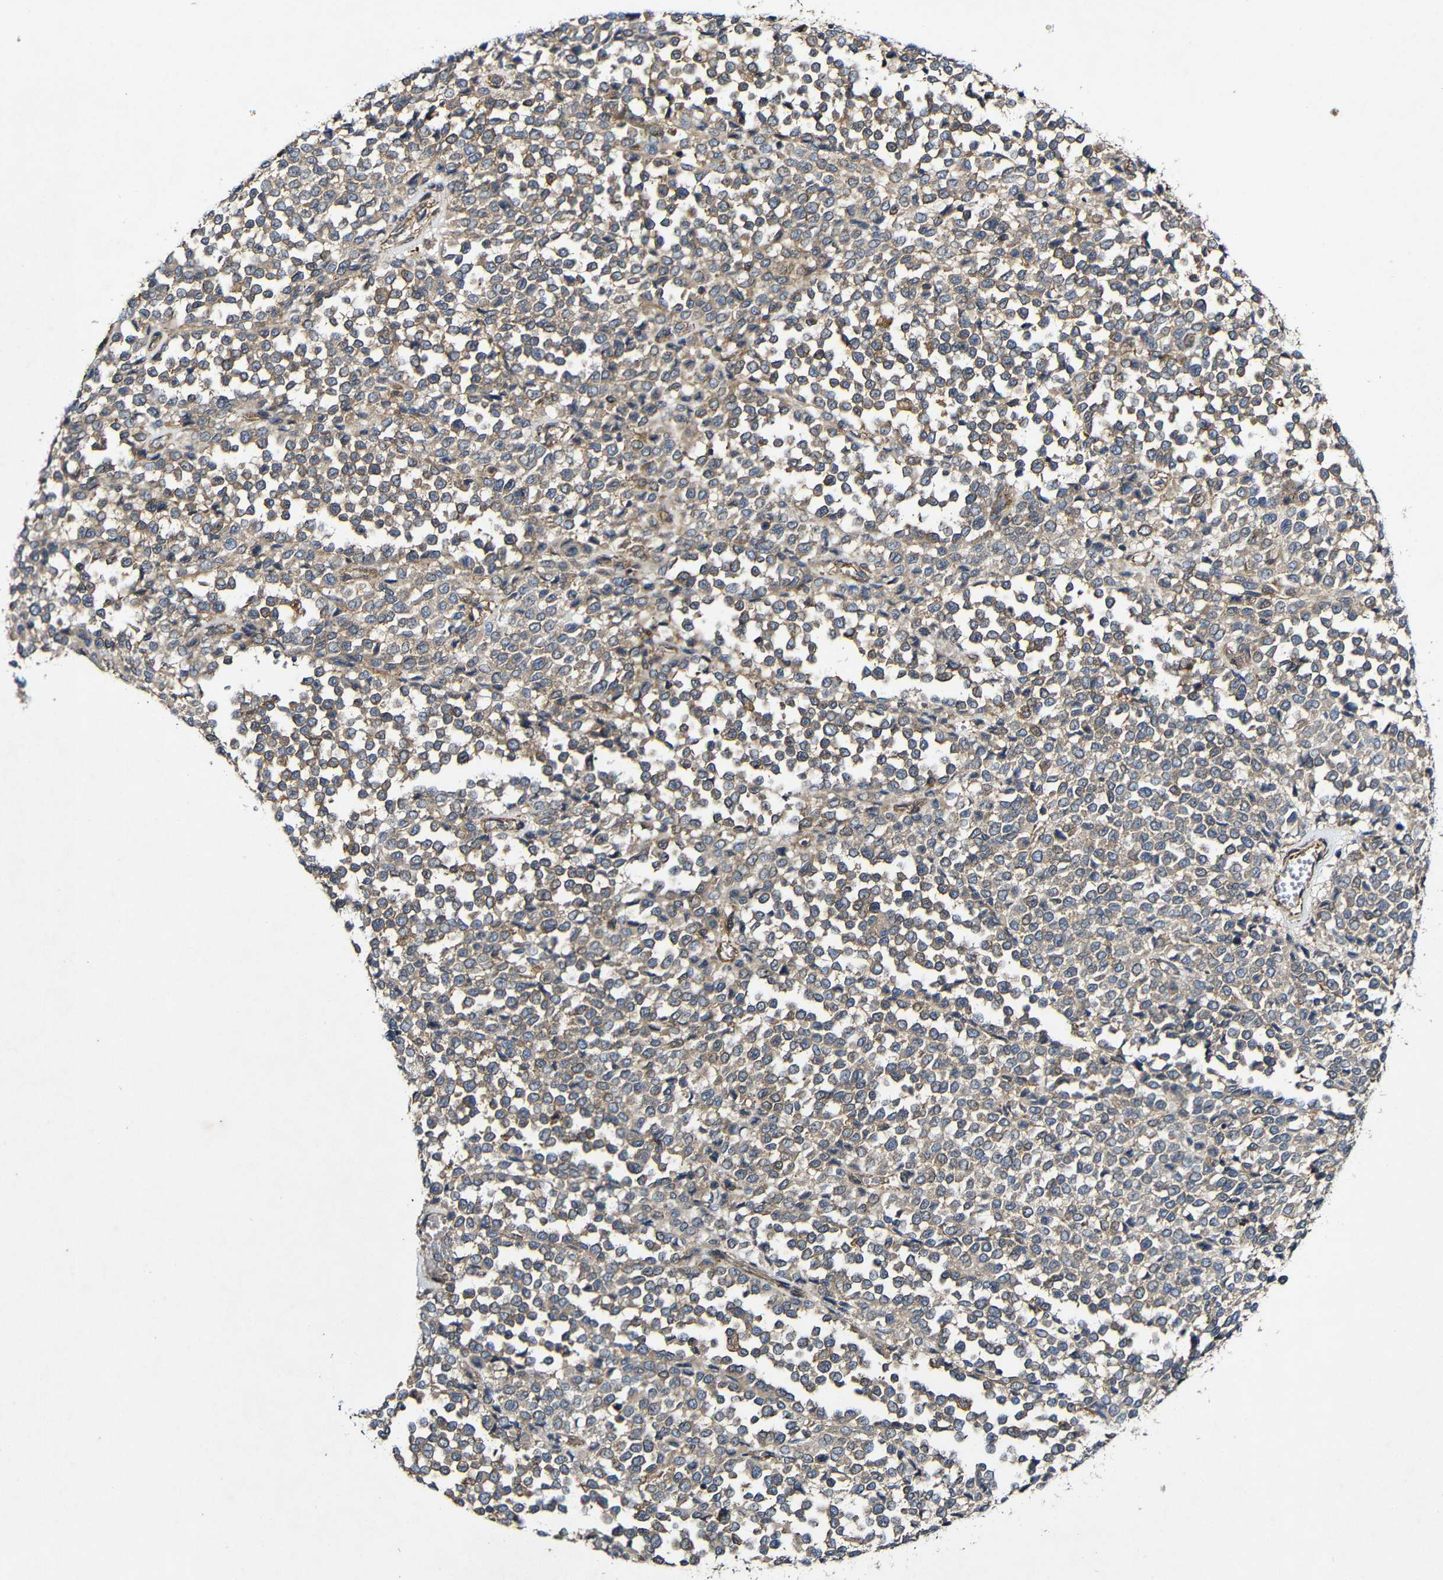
{"staining": {"intensity": "moderate", "quantity": ">75%", "location": "cytoplasmic/membranous"}, "tissue": "melanoma", "cell_type": "Tumor cells", "image_type": "cancer", "snomed": [{"axis": "morphology", "description": "Malignant melanoma, Metastatic site"}, {"axis": "topography", "description": "Pancreas"}], "caption": "High-power microscopy captured an IHC histopathology image of malignant melanoma (metastatic site), revealing moderate cytoplasmic/membranous expression in approximately >75% of tumor cells. (DAB = brown stain, brightfield microscopy at high magnification).", "gene": "GSDME", "patient": {"sex": "female", "age": 30}}